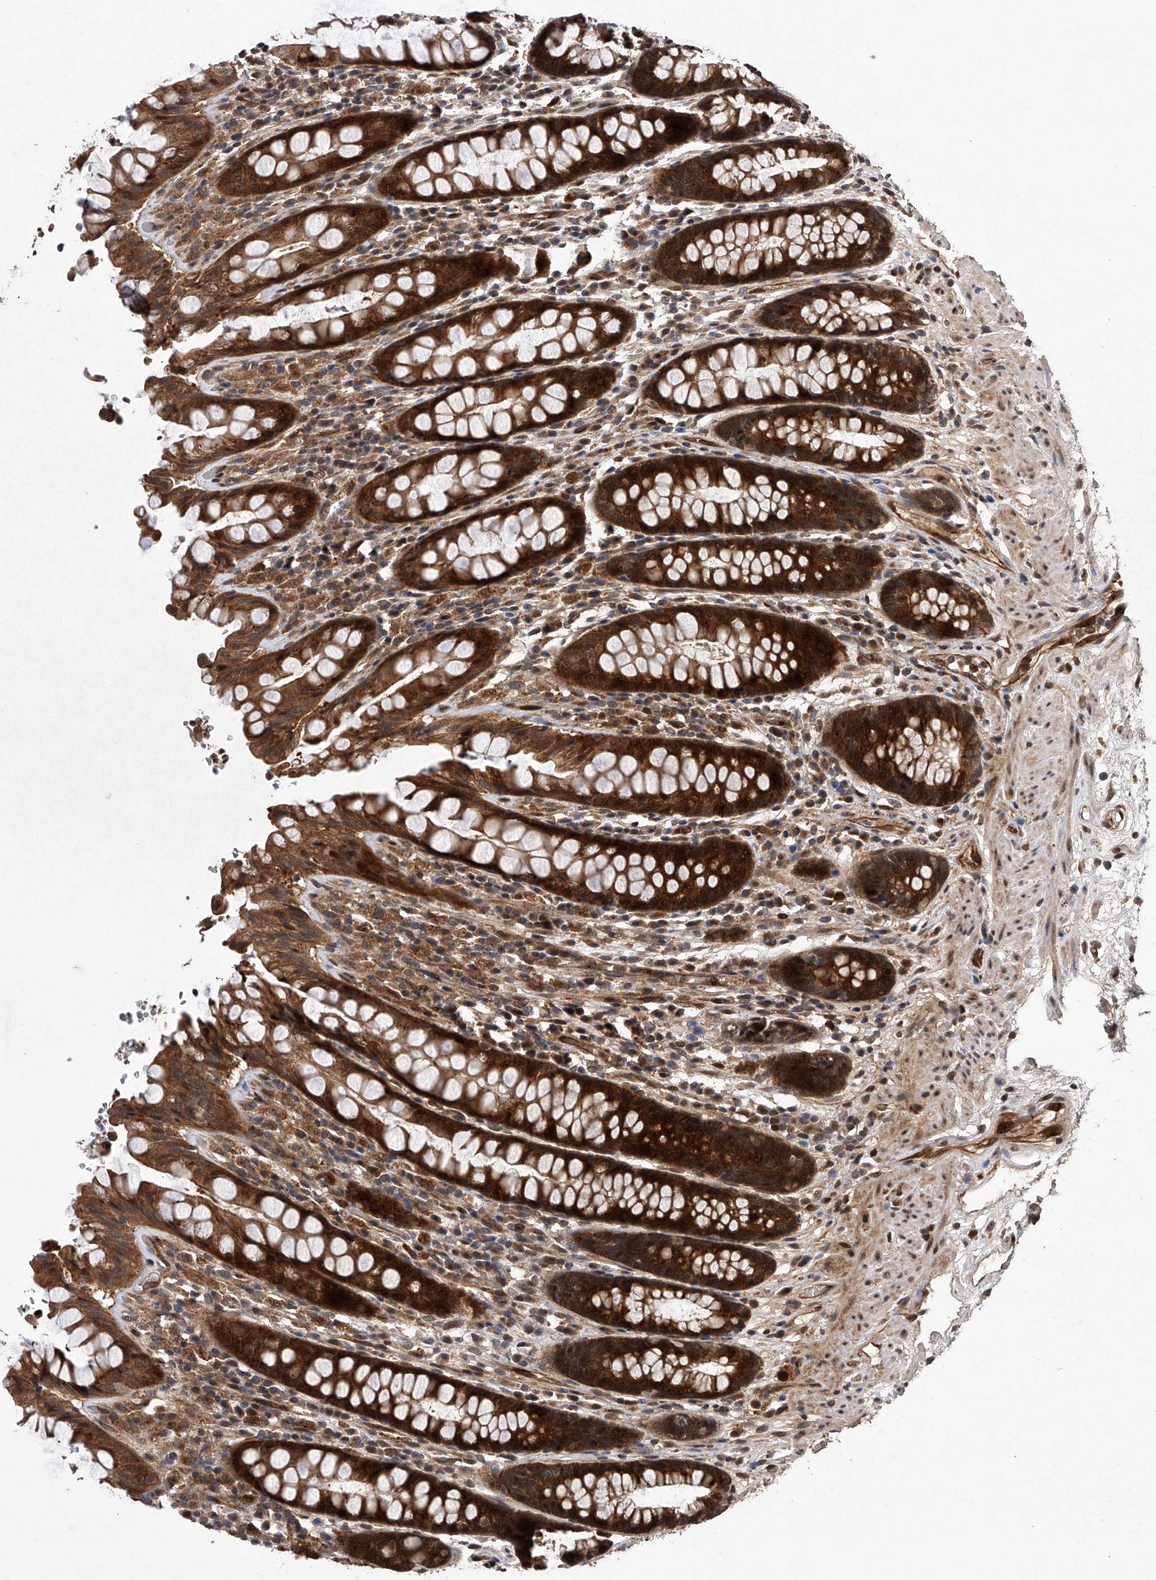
{"staining": {"intensity": "strong", "quantity": ">75%", "location": "cytoplasmic/membranous"}, "tissue": "rectum", "cell_type": "Glandular cells", "image_type": "normal", "snomed": [{"axis": "morphology", "description": "Normal tissue, NOS"}, {"axis": "topography", "description": "Rectum"}], "caption": "Rectum stained for a protein (brown) displays strong cytoplasmic/membranous positive expression in approximately >75% of glandular cells.", "gene": "MAP3K11", "patient": {"sex": "male", "age": 64}}